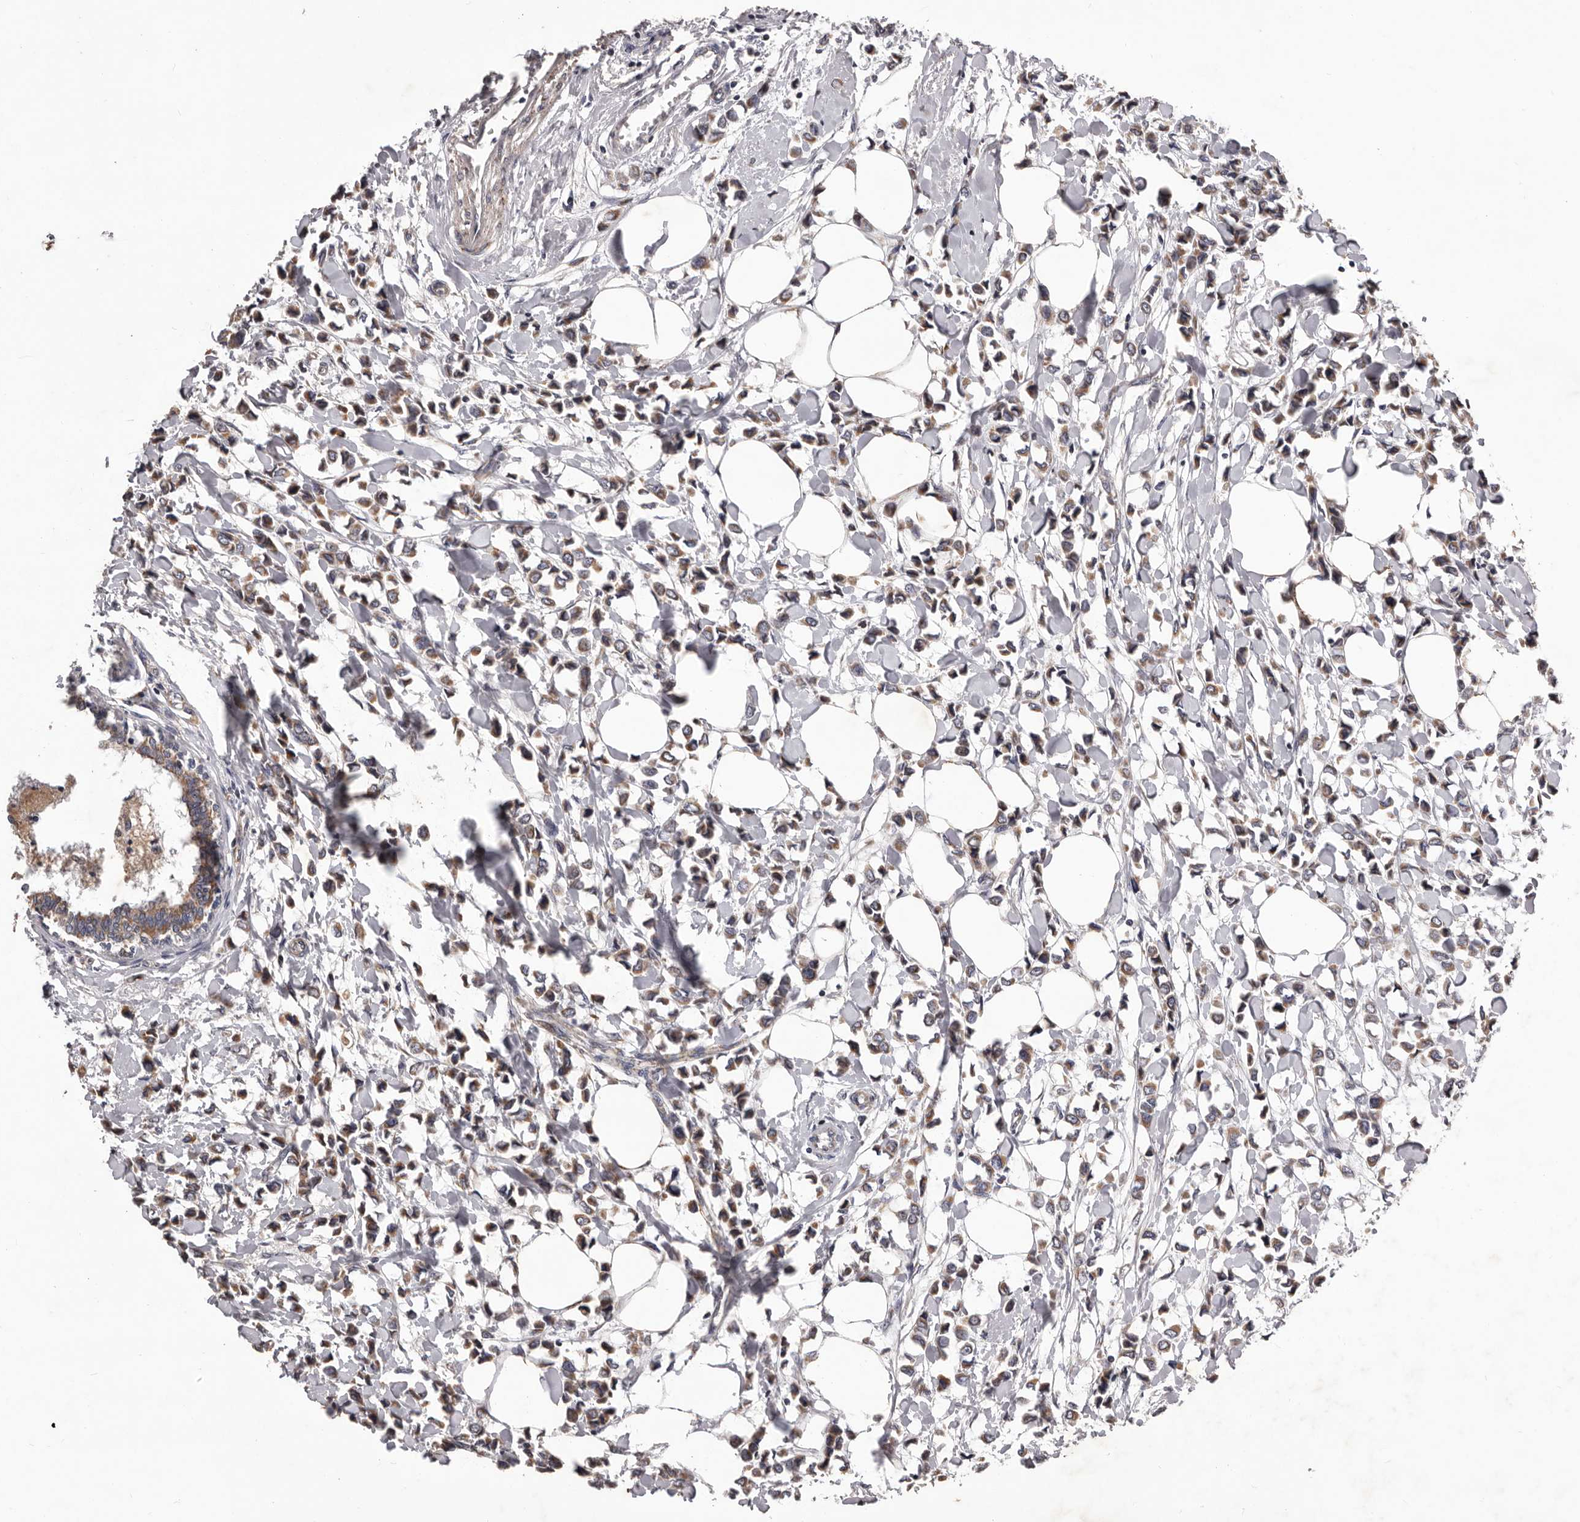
{"staining": {"intensity": "moderate", "quantity": ">75%", "location": "cytoplasmic/membranous"}, "tissue": "breast cancer", "cell_type": "Tumor cells", "image_type": "cancer", "snomed": [{"axis": "morphology", "description": "Lobular carcinoma"}, {"axis": "topography", "description": "Breast"}], "caption": "A photomicrograph of human breast lobular carcinoma stained for a protein reveals moderate cytoplasmic/membranous brown staining in tumor cells.", "gene": "CXCL14", "patient": {"sex": "female", "age": 51}}